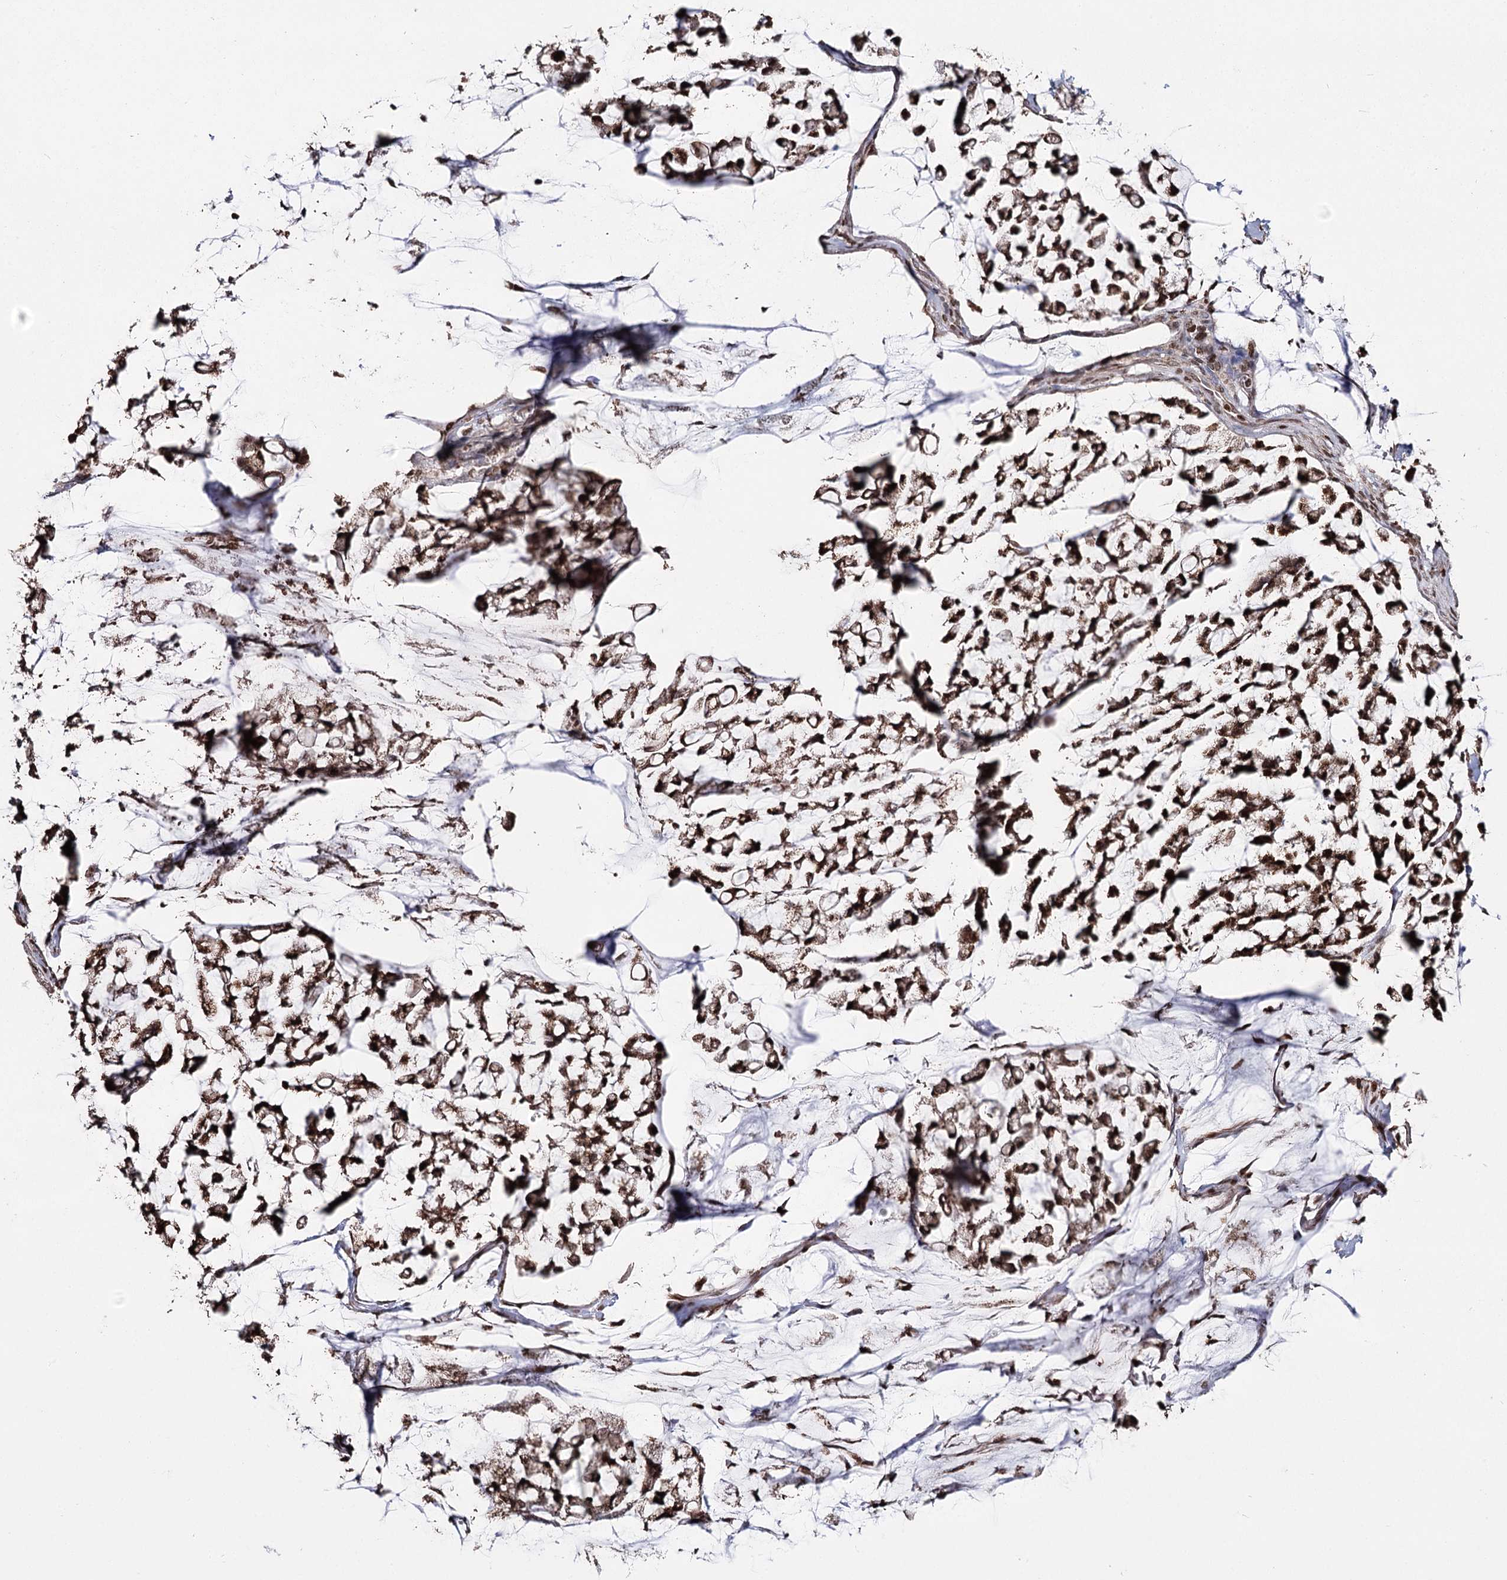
{"staining": {"intensity": "moderate", "quantity": ">75%", "location": "cytoplasmic/membranous,nuclear"}, "tissue": "stomach cancer", "cell_type": "Tumor cells", "image_type": "cancer", "snomed": [{"axis": "morphology", "description": "Adenocarcinoma, NOS"}, {"axis": "topography", "description": "Stomach, lower"}], "caption": "Immunohistochemical staining of adenocarcinoma (stomach) exhibits moderate cytoplasmic/membranous and nuclear protein expression in about >75% of tumor cells.", "gene": "PDHX", "patient": {"sex": "male", "age": 67}}